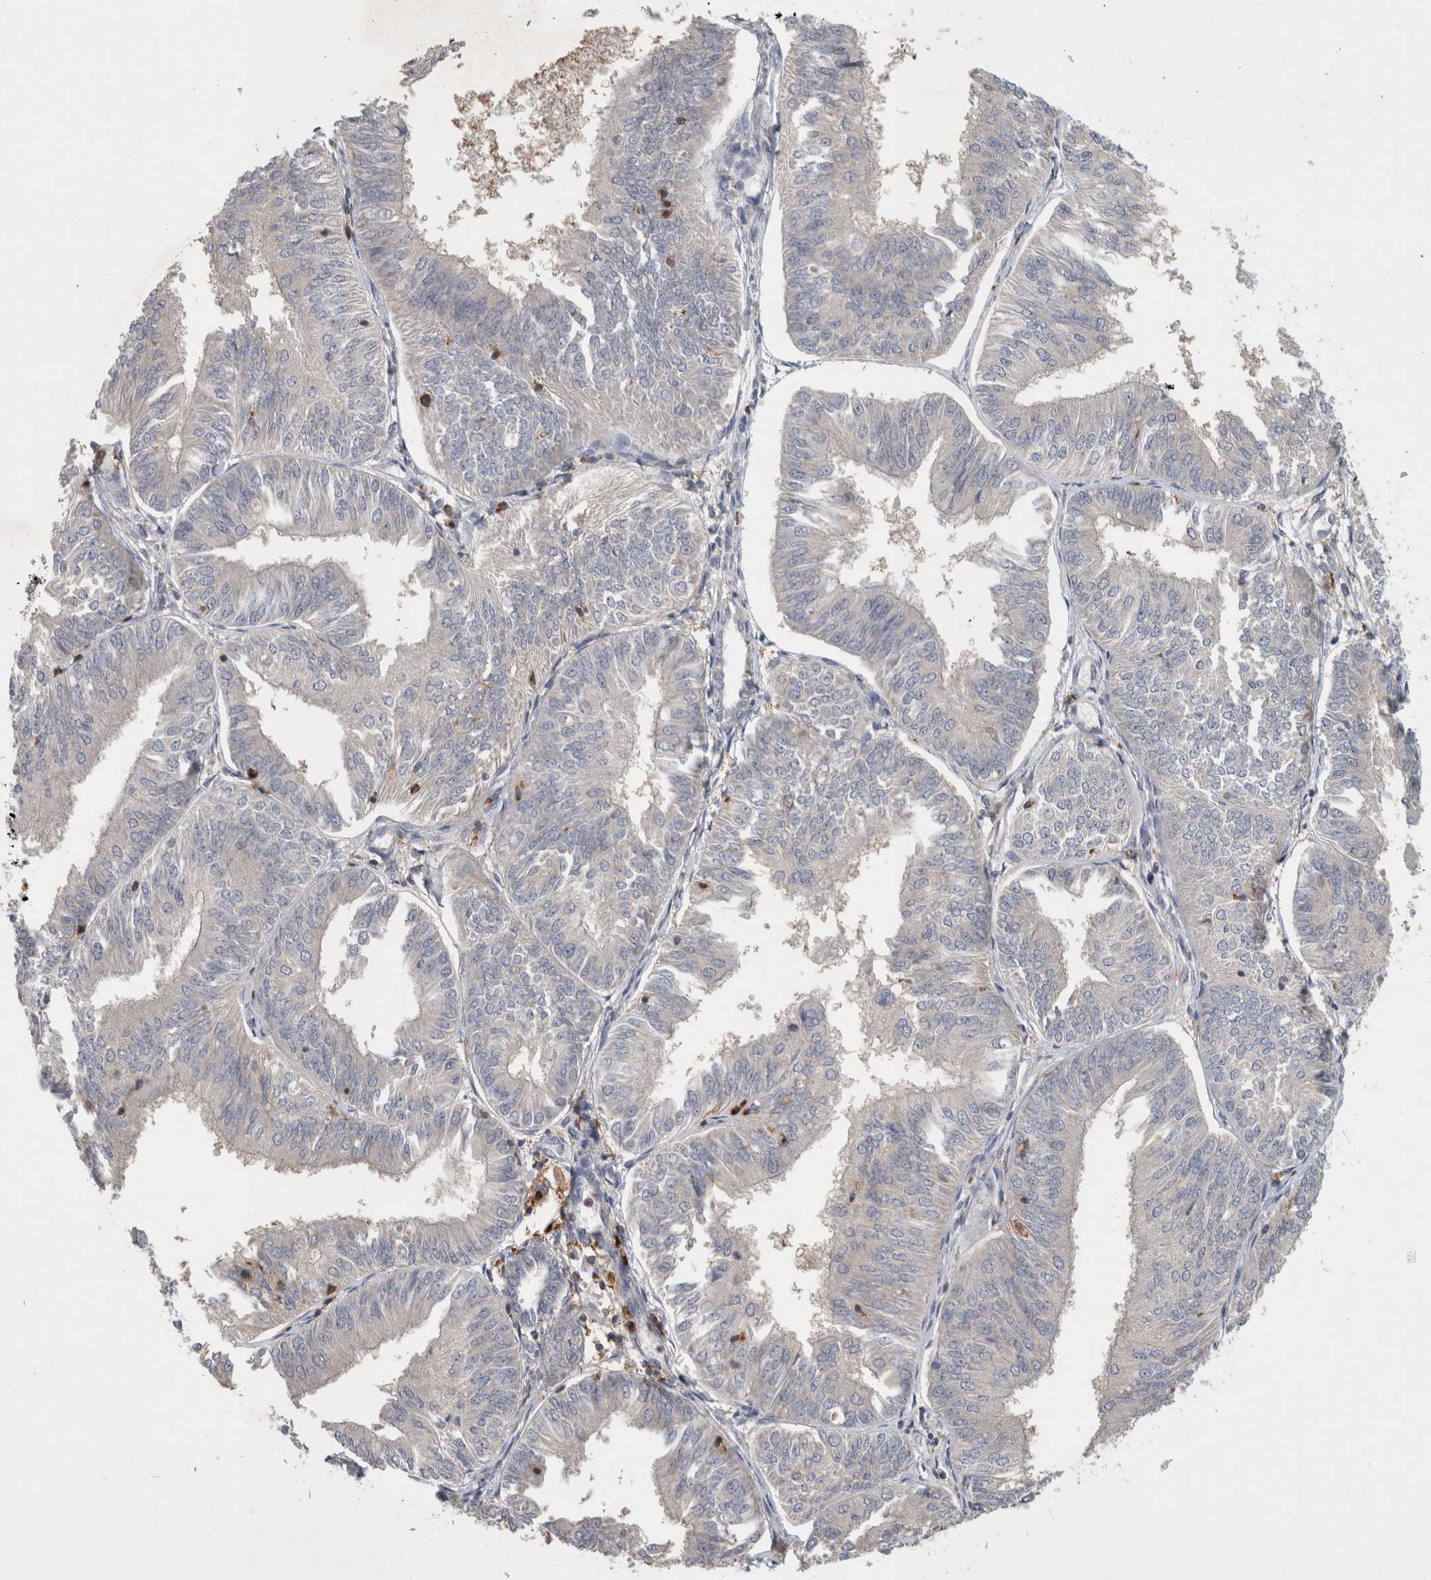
{"staining": {"intensity": "negative", "quantity": "none", "location": "none"}, "tissue": "endometrial cancer", "cell_type": "Tumor cells", "image_type": "cancer", "snomed": [{"axis": "morphology", "description": "Adenocarcinoma, NOS"}, {"axis": "topography", "description": "Endometrium"}], "caption": "DAB immunohistochemical staining of endometrial cancer (adenocarcinoma) reveals no significant expression in tumor cells.", "gene": "GFRA2", "patient": {"sex": "female", "age": 58}}